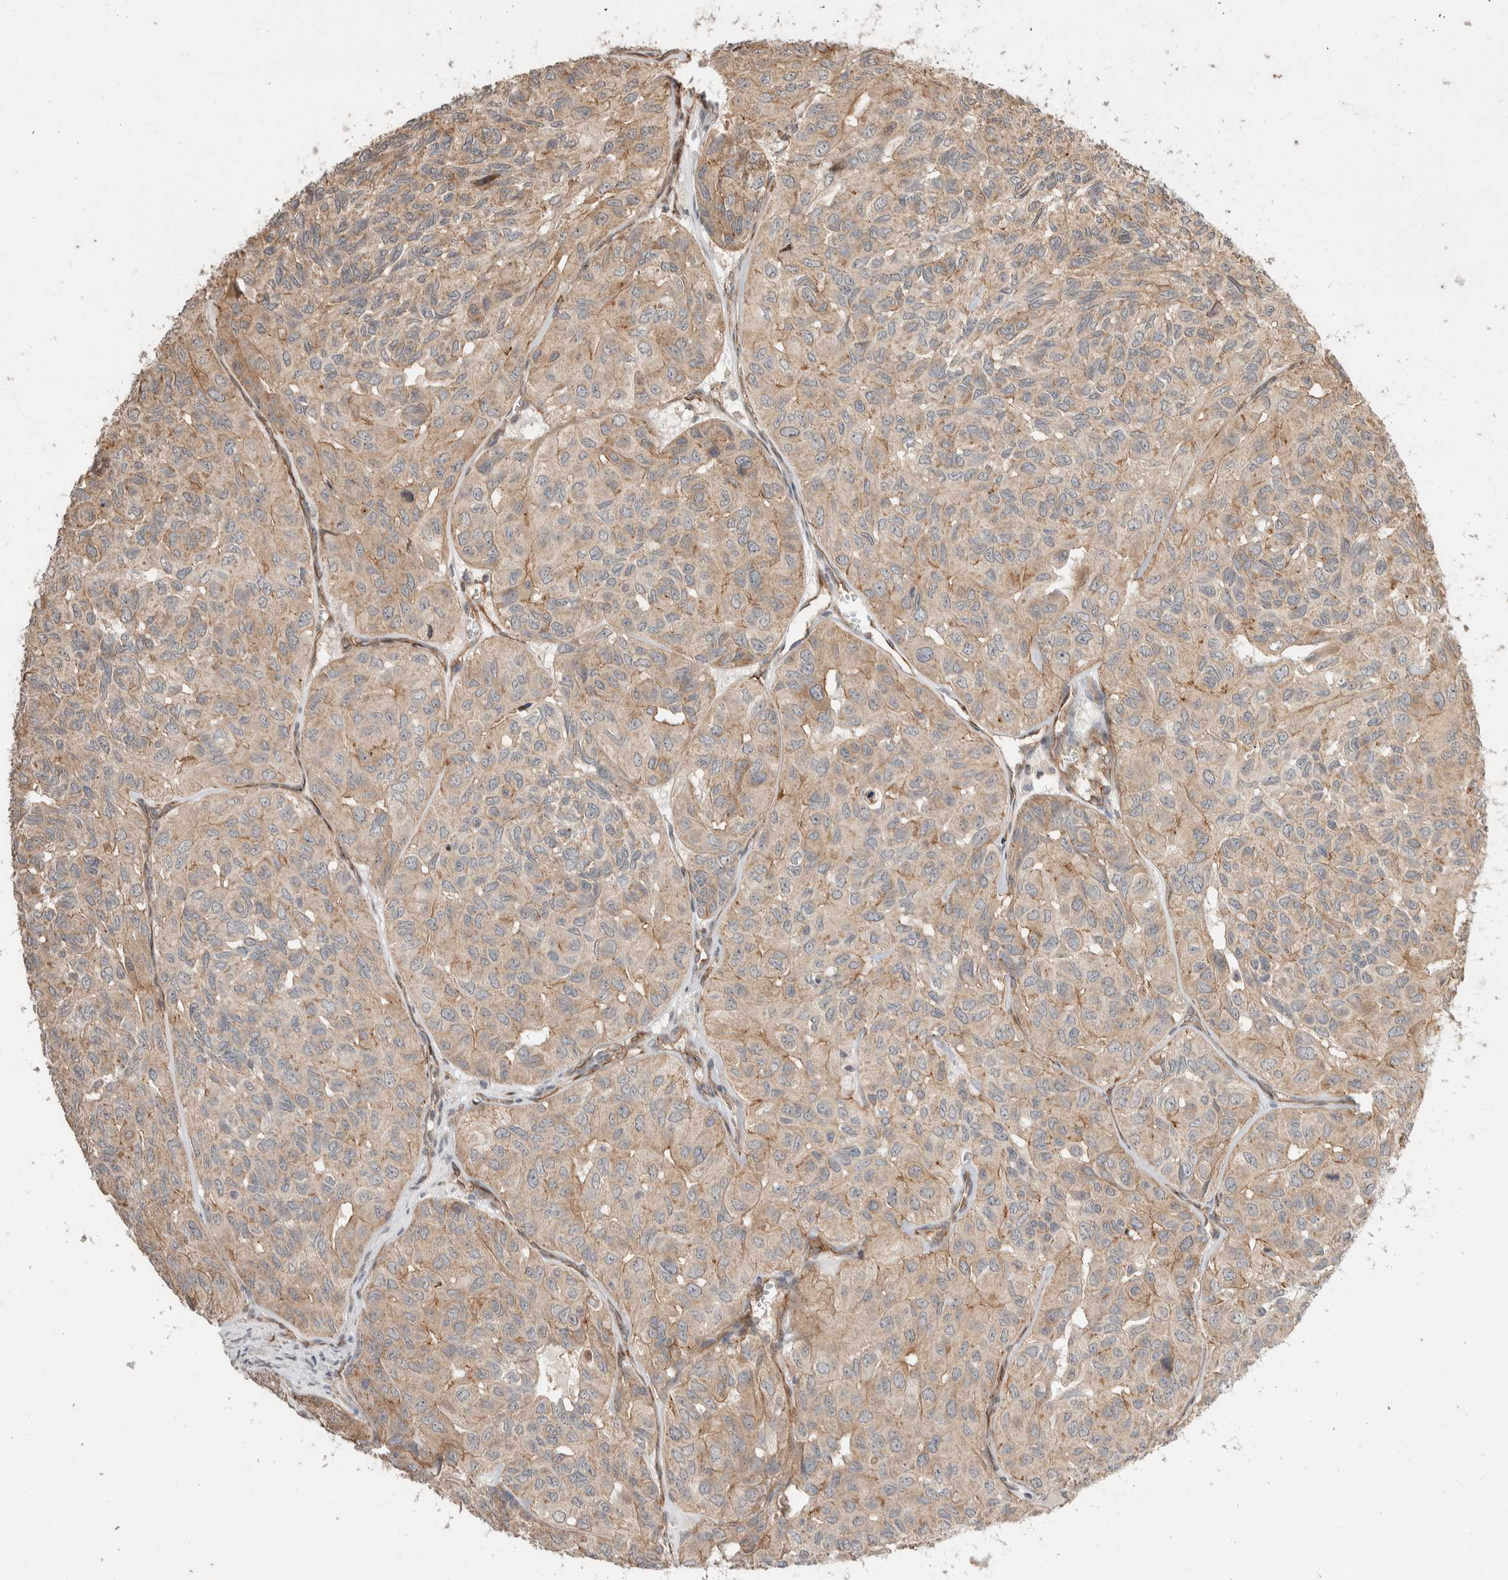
{"staining": {"intensity": "weak", "quantity": ">75%", "location": "cytoplasmic/membranous"}, "tissue": "head and neck cancer", "cell_type": "Tumor cells", "image_type": "cancer", "snomed": [{"axis": "morphology", "description": "Adenocarcinoma, NOS"}, {"axis": "topography", "description": "Salivary gland, NOS"}, {"axis": "topography", "description": "Head-Neck"}], "caption": "Immunohistochemistry (IHC) photomicrograph of human adenocarcinoma (head and neck) stained for a protein (brown), which displays low levels of weak cytoplasmic/membranous positivity in approximately >75% of tumor cells.", "gene": "ERC1", "patient": {"sex": "female", "age": 76}}